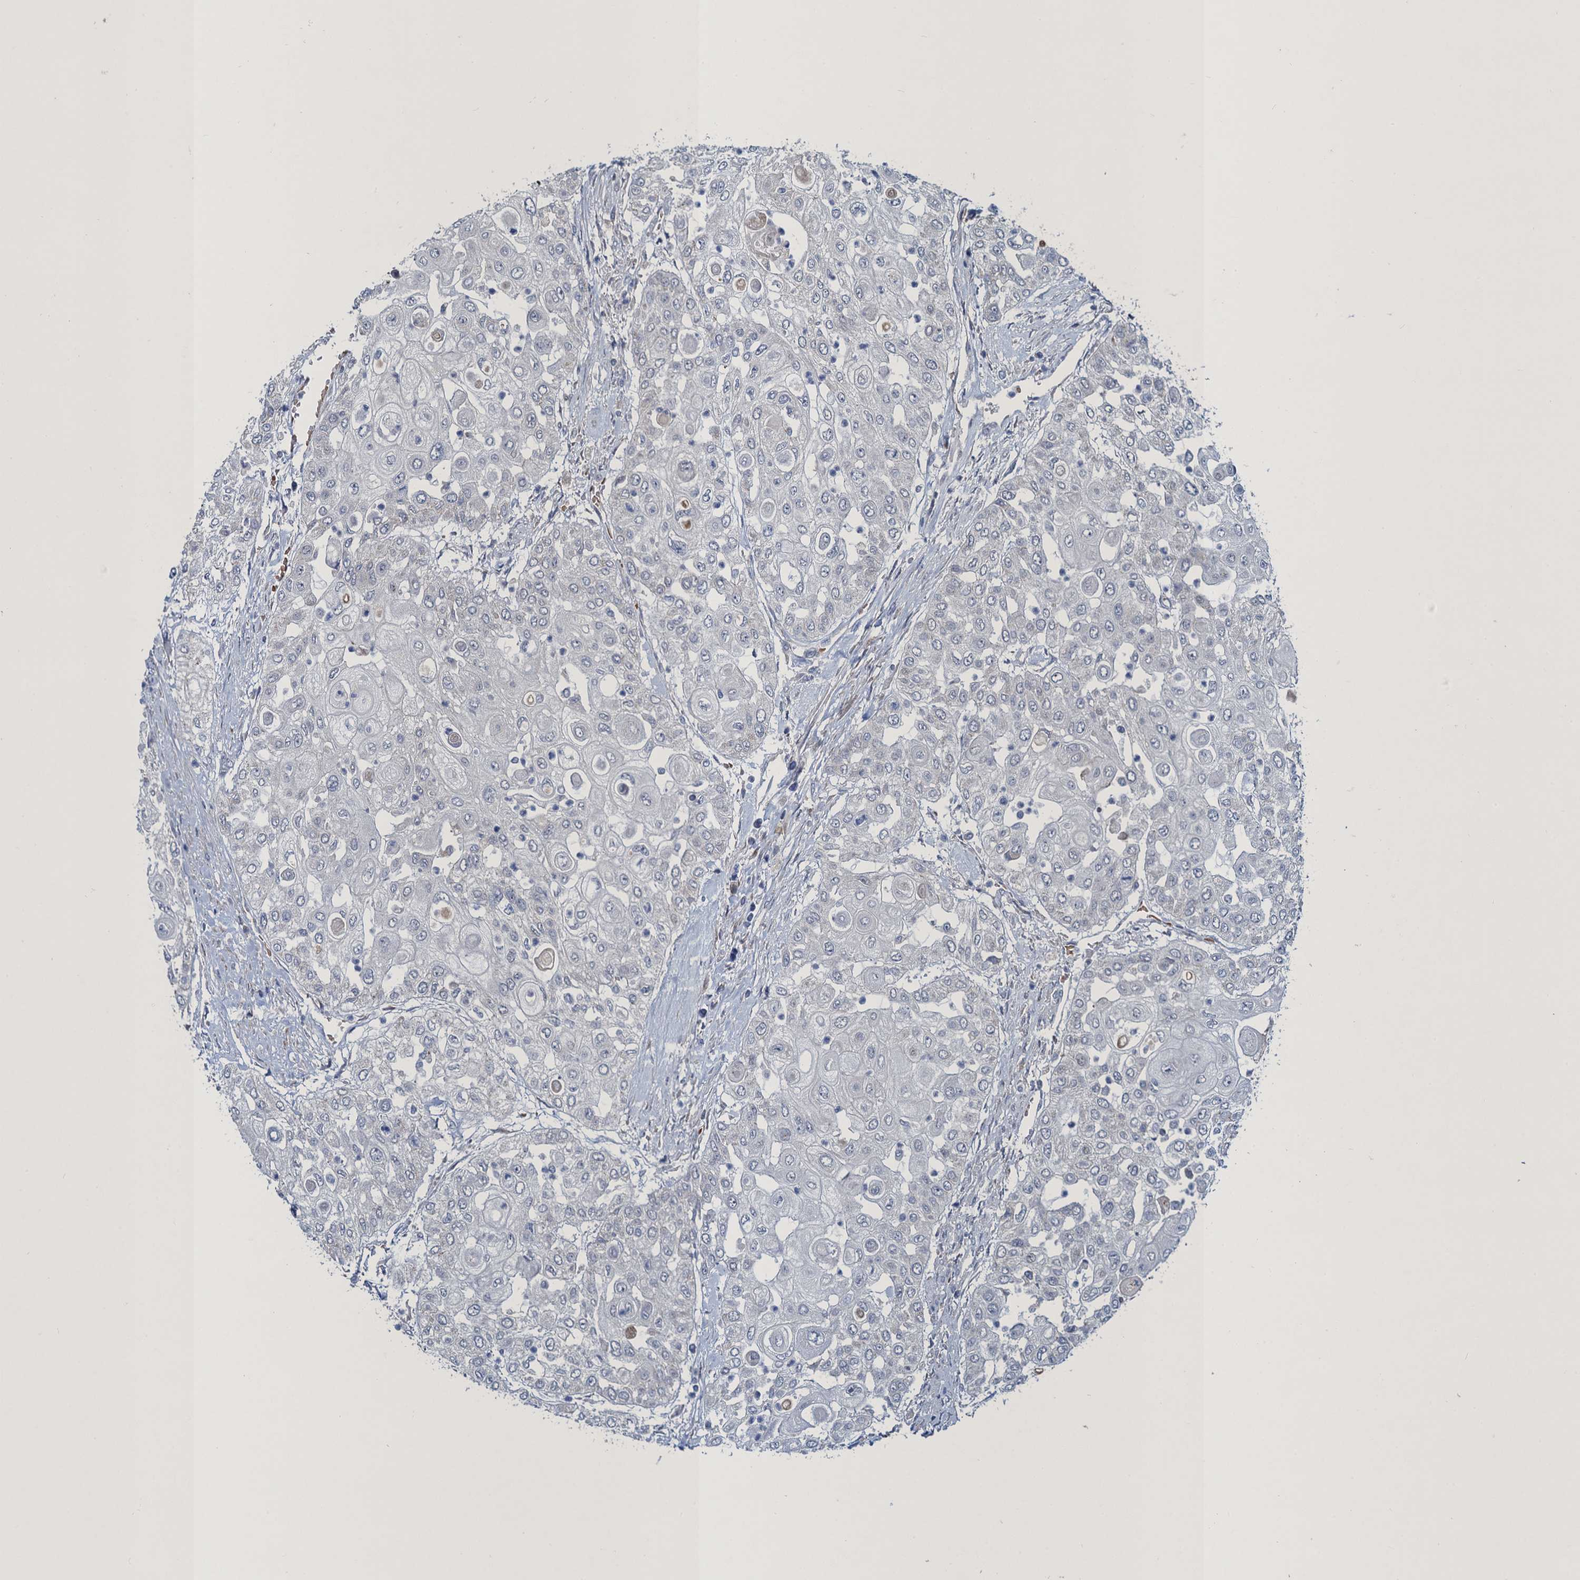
{"staining": {"intensity": "negative", "quantity": "none", "location": "none"}, "tissue": "urothelial cancer", "cell_type": "Tumor cells", "image_type": "cancer", "snomed": [{"axis": "morphology", "description": "Urothelial carcinoma, High grade"}, {"axis": "topography", "description": "Urinary bladder"}], "caption": "Tumor cells show no significant positivity in urothelial carcinoma (high-grade). Brightfield microscopy of IHC stained with DAB (brown) and hematoxylin (blue), captured at high magnification.", "gene": "ATOSA", "patient": {"sex": "female", "age": 79}}